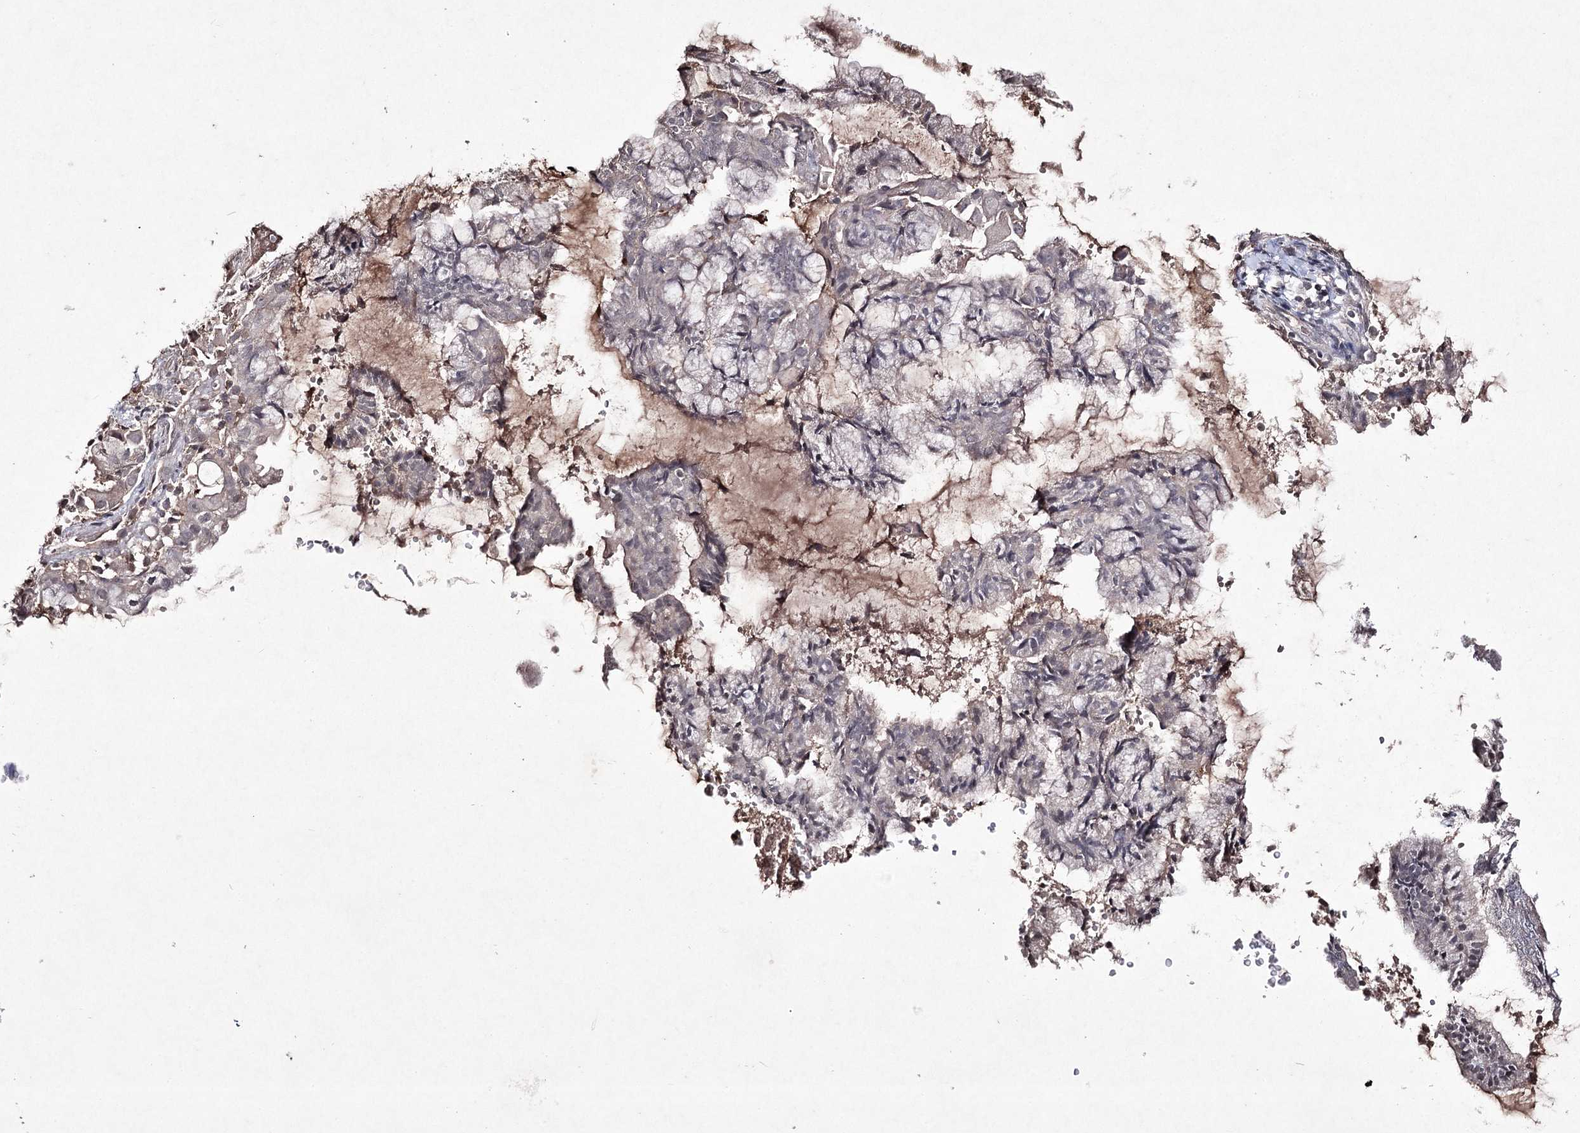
{"staining": {"intensity": "negative", "quantity": "none", "location": "none"}, "tissue": "endometrial cancer", "cell_type": "Tumor cells", "image_type": "cancer", "snomed": [{"axis": "morphology", "description": "Adenocarcinoma, NOS"}, {"axis": "topography", "description": "Endometrium"}], "caption": "Human endometrial cancer stained for a protein using immunohistochemistry (IHC) exhibits no positivity in tumor cells.", "gene": "SYNGR3", "patient": {"sex": "female", "age": 86}}